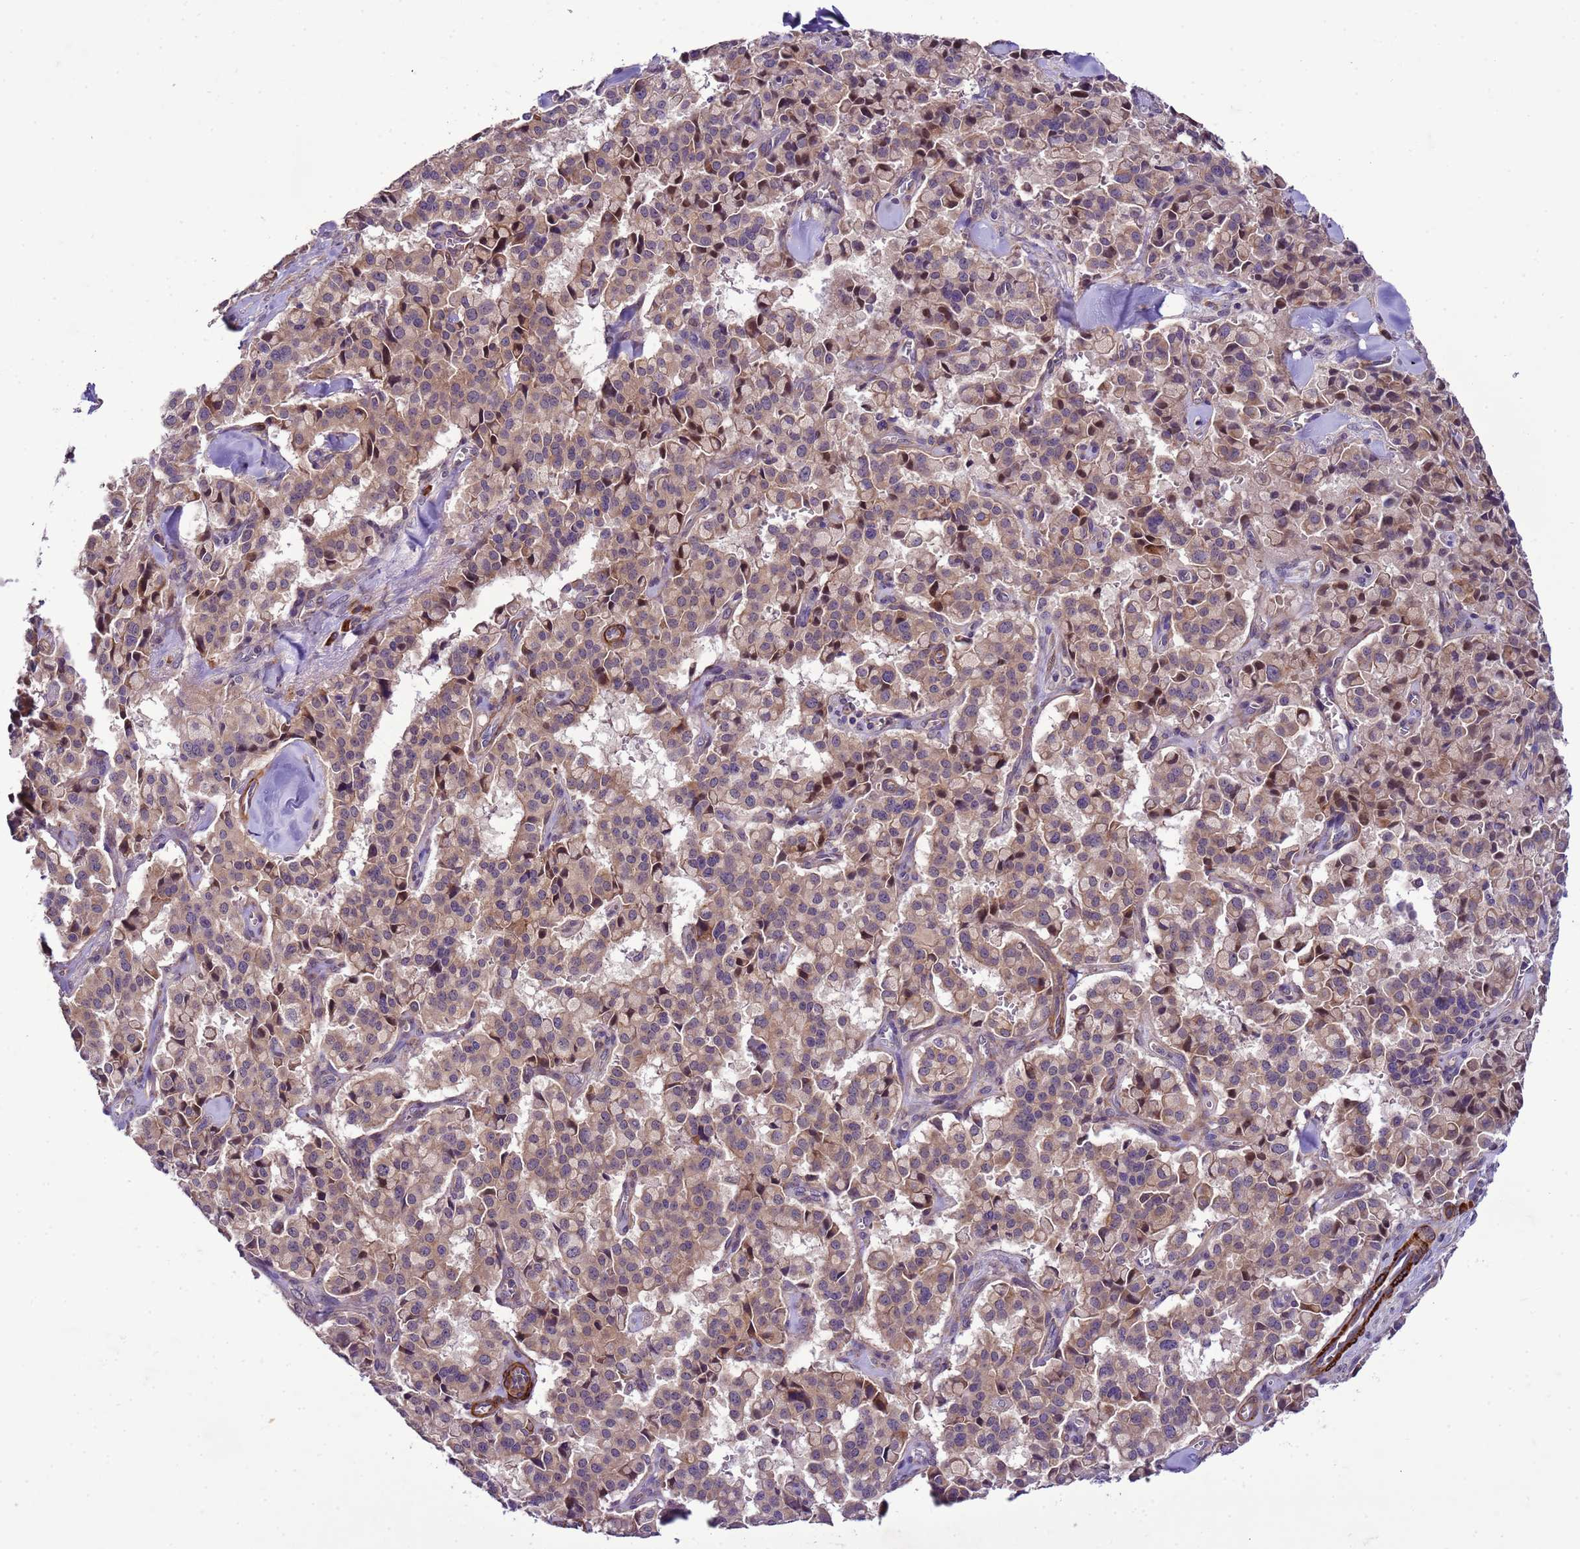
{"staining": {"intensity": "moderate", "quantity": "<25%", "location": "cytoplasmic/membranous,nuclear"}, "tissue": "pancreatic cancer", "cell_type": "Tumor cells", "image_type": "cancer", "snomed": [{"axis": "morphology", "description": "Adenocarcinoma, NOS"}, {"axis": "topography", "description": "Pancreas"}], "caption": "Protein expression by immunohistochemistry demonstrates moderate cytoplasmic/membranous and nuclear expression in about <25% of tumor cells in adenocarcinoma (pancreatic). Immunohistochemistry (ihc) stains the protein of interest in brown and the nuclei are stained blue.", "gene": "GEN1", "patient": {"sex": "male", "age": 65}}